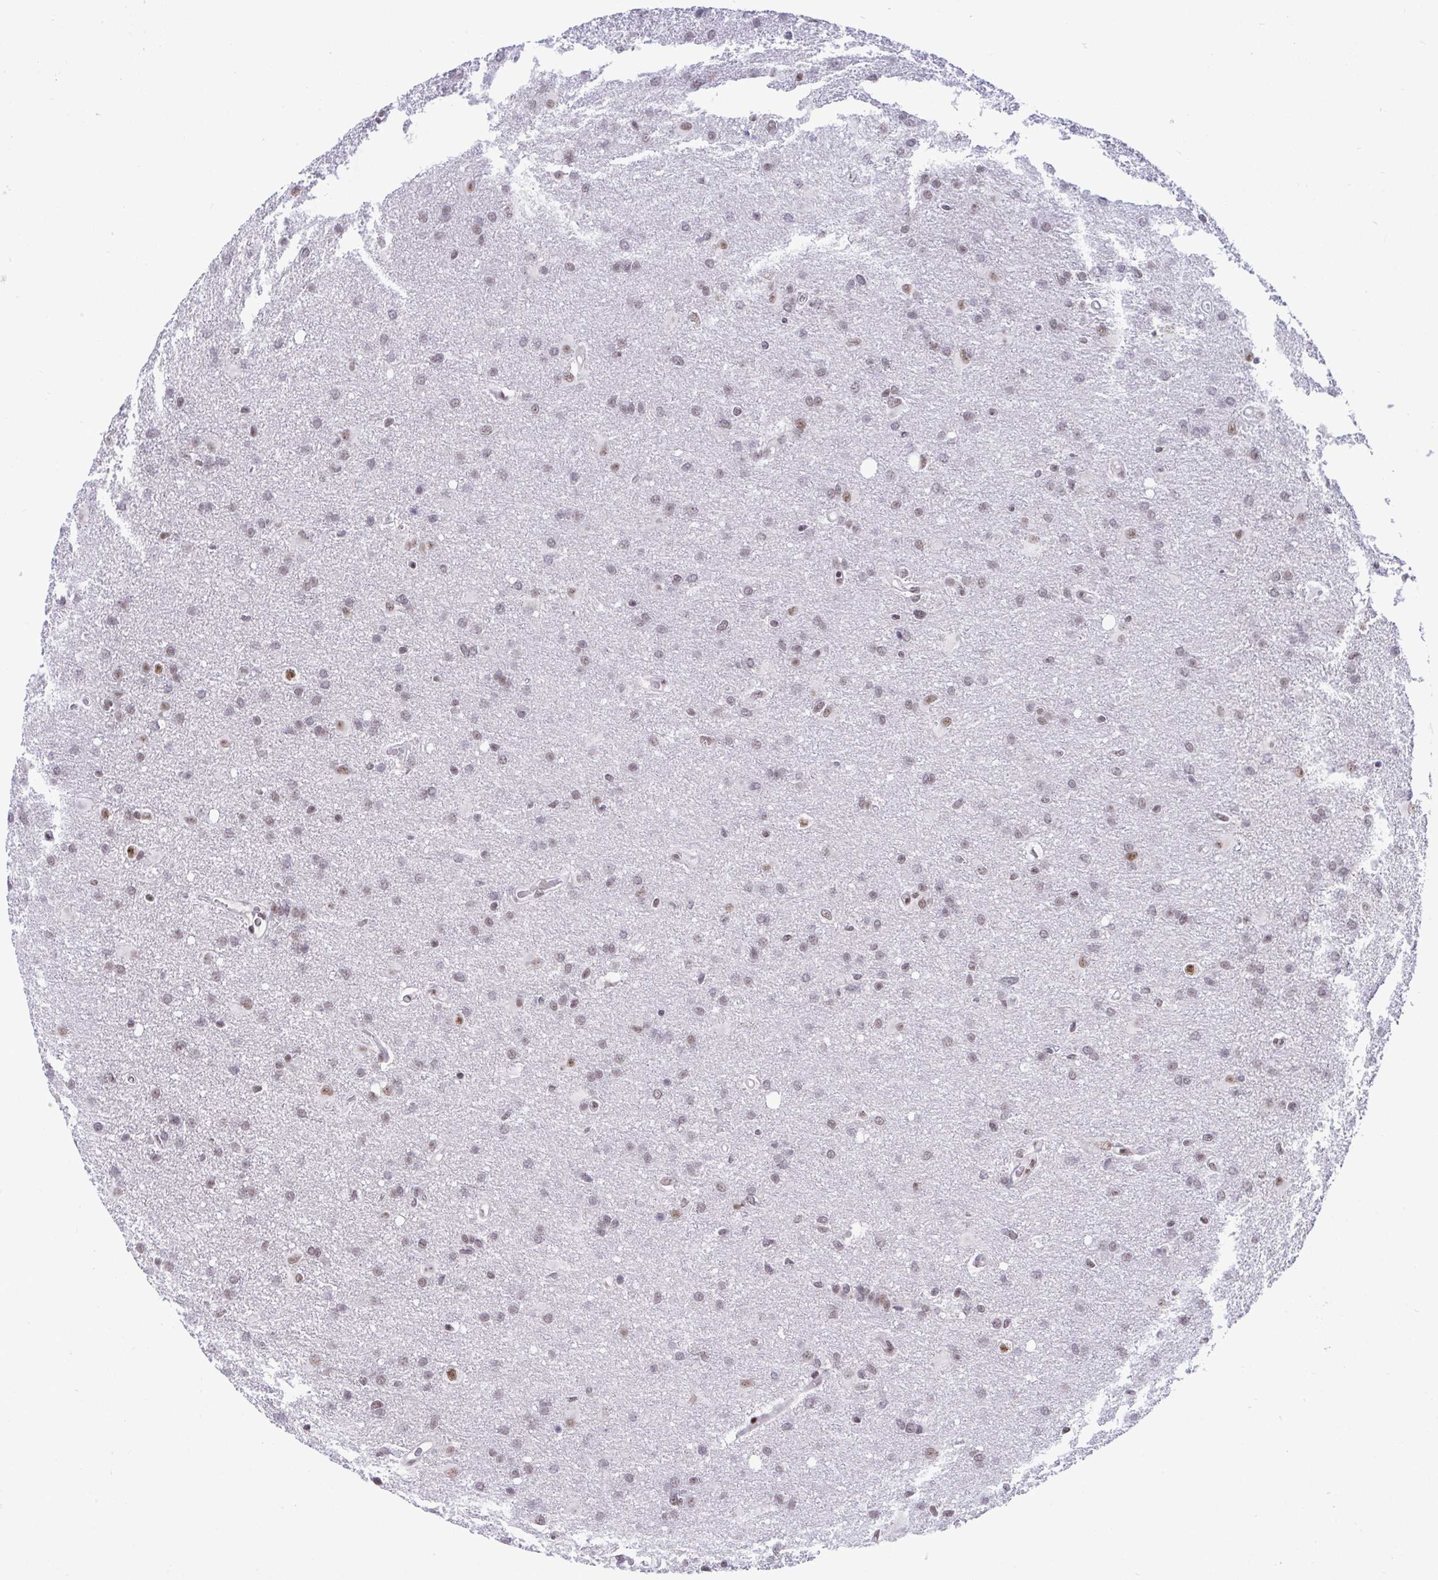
{"staining": {"intensity": "moderate", "quantity": "25%-75%", "location": "nuclear"}, "tissue": "glioma", "cell_type": "Tumor cells", "image_type": "cancer", "snomed": [{"axis": "morphology", "description": "Glioma, malignant, High grade"}, {"axis": "topography", "description": "Brain"}], "caption": "Immunohistochemical staining of malignant high-grade glioma exhibits moderate nuclear protein staining in approximately 25%-75% of tumor cells.", "gene": "WBP11", "patient": {"sex": "male", "age": 53}}